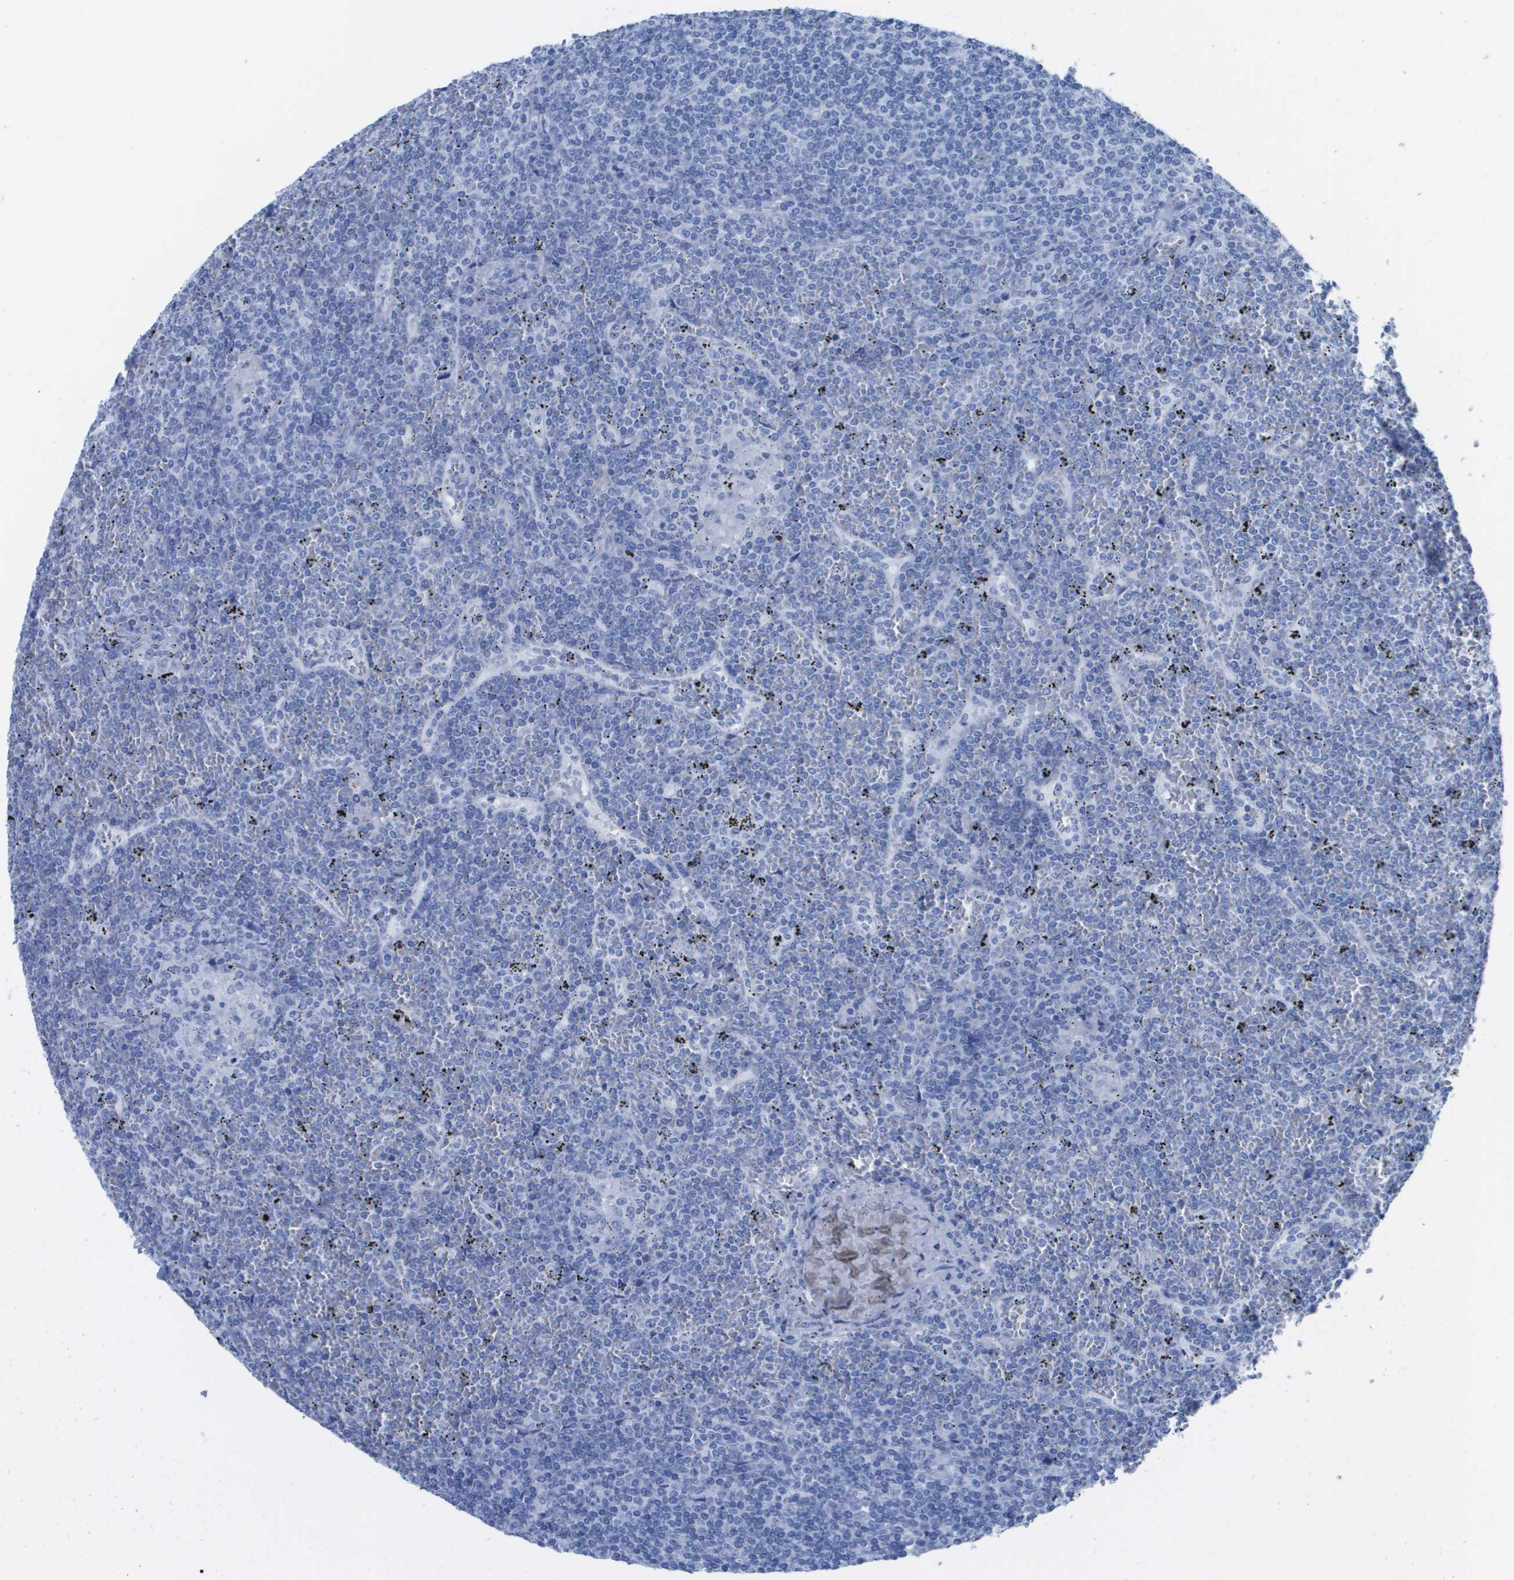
{"staining": {"intensity": "negative", "quantity": "none", "location": "none"}, "tissue": "lymphoma", "cell_type": "Tumor cells", "image_type": "cancer", "snomed": [{"axis": "morphology", "description": "Malignant lymphoma, non-Hodgkin's type, Low grade"}, {"axis": "topography", "description": "Spleen"}], "caption": "IHC photomicrograph of malignant lymphoma, non-Hodgkin's type (low-grade) stained for a protein (brown), which exhibits no expression in tumor cells. (DAB (3,3'-diaminobenzidine) immunohistochemistry (IHC), high magnification).", "gene": "KCNA3", "patient": {"sex": "female", "age": 19}}